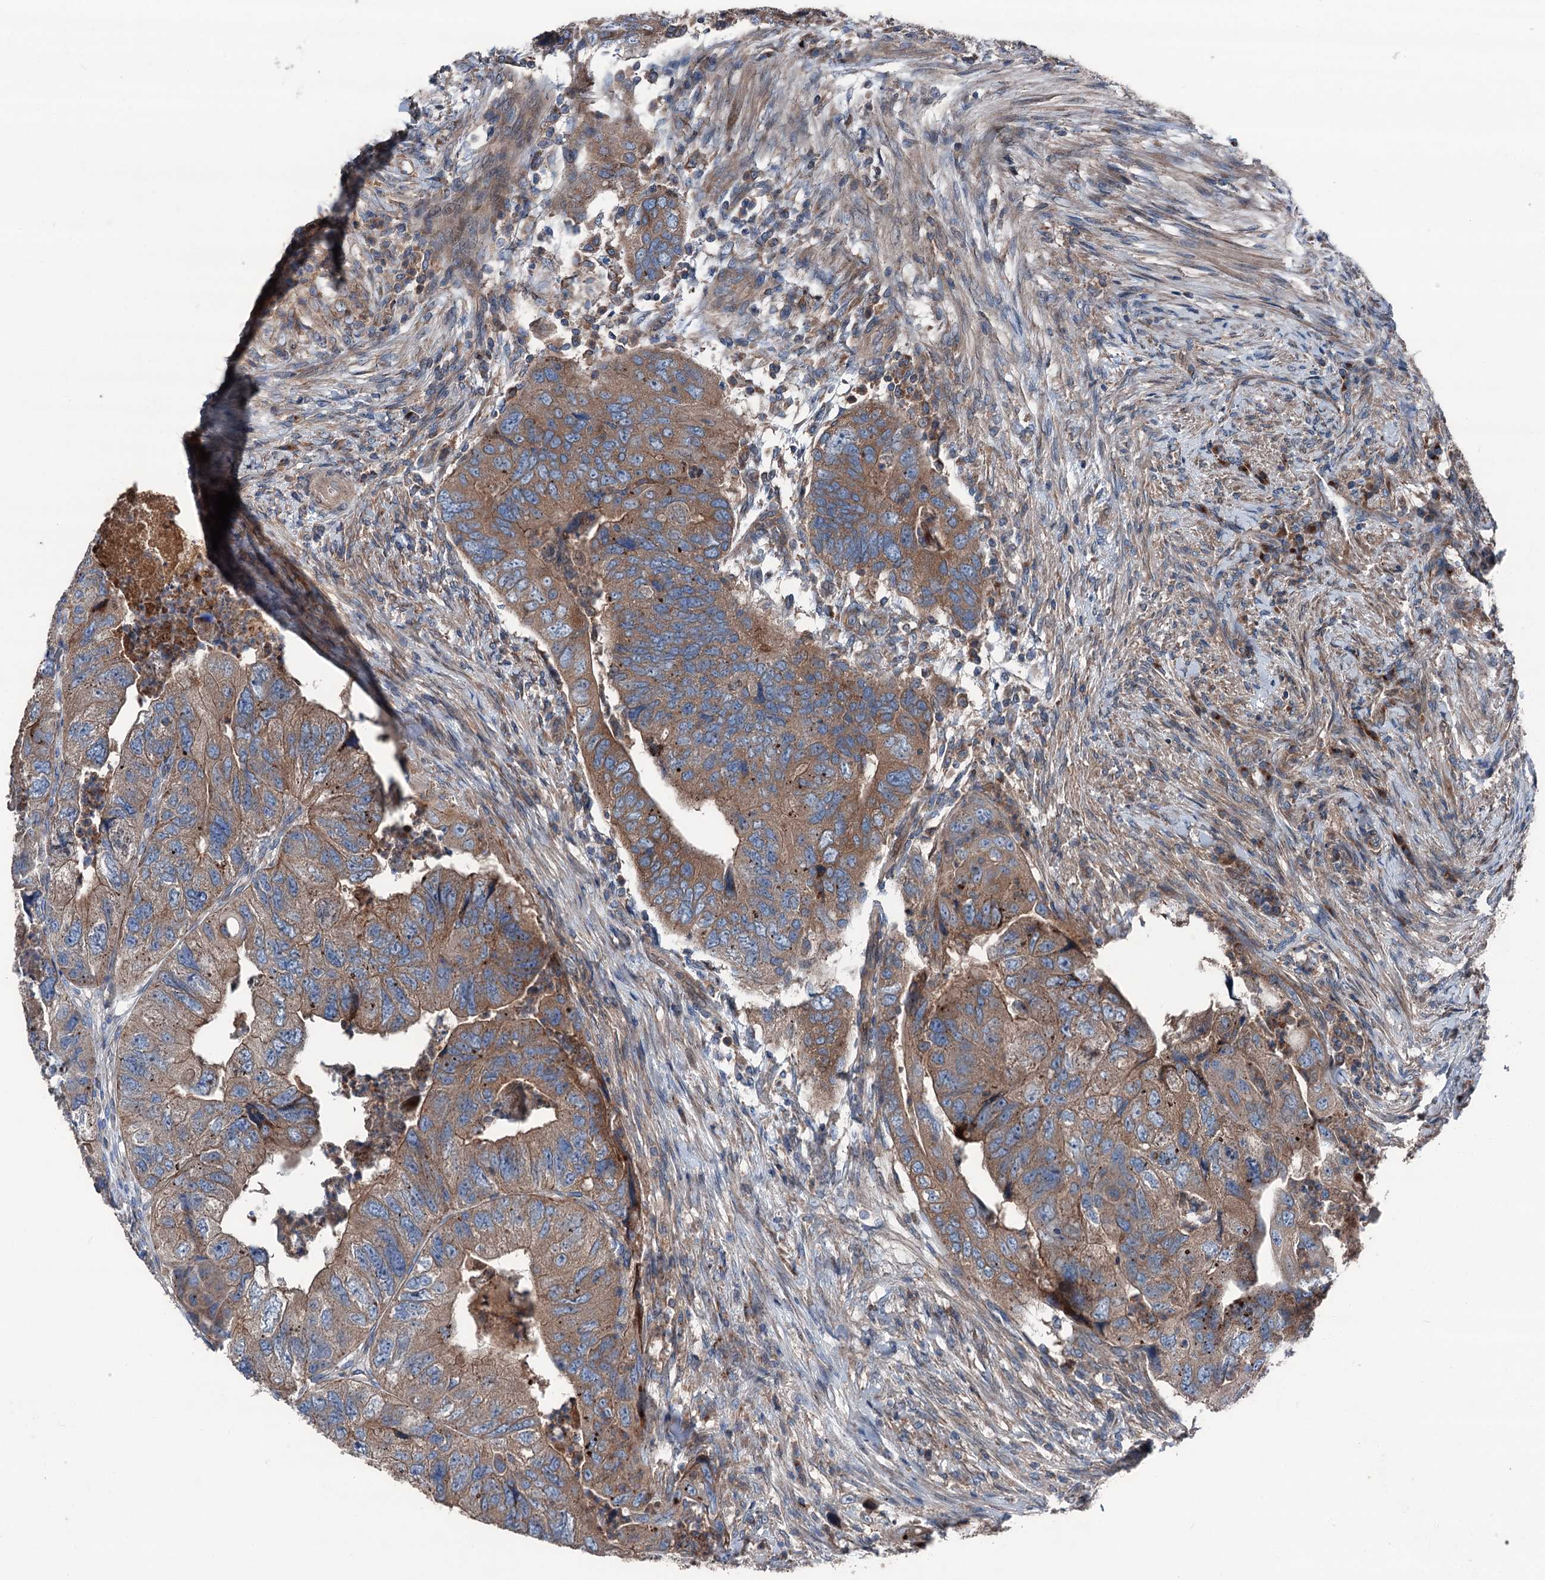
{"staining": {"intensity": "moderate", "quantity": ">75%", "location": "cytoplasmic/membranous"}, "tissue": "colorectal cancer", "cell_type": "Tumor cells", "image_type": "cancer", "snomed": [{"axis": "morphology", "description": "Adenocarcinoma, NOS"}, {"axis": "topography", "description": "Rectum"}], "caption": "This is an image of IHC staining of colorectal adenocarcinoma, which shows moderate positivity in the cytoplasmic/membranous of tumor cells.", "gene": "RUFY1", "patient": {"sex": "male", "age": 63}}